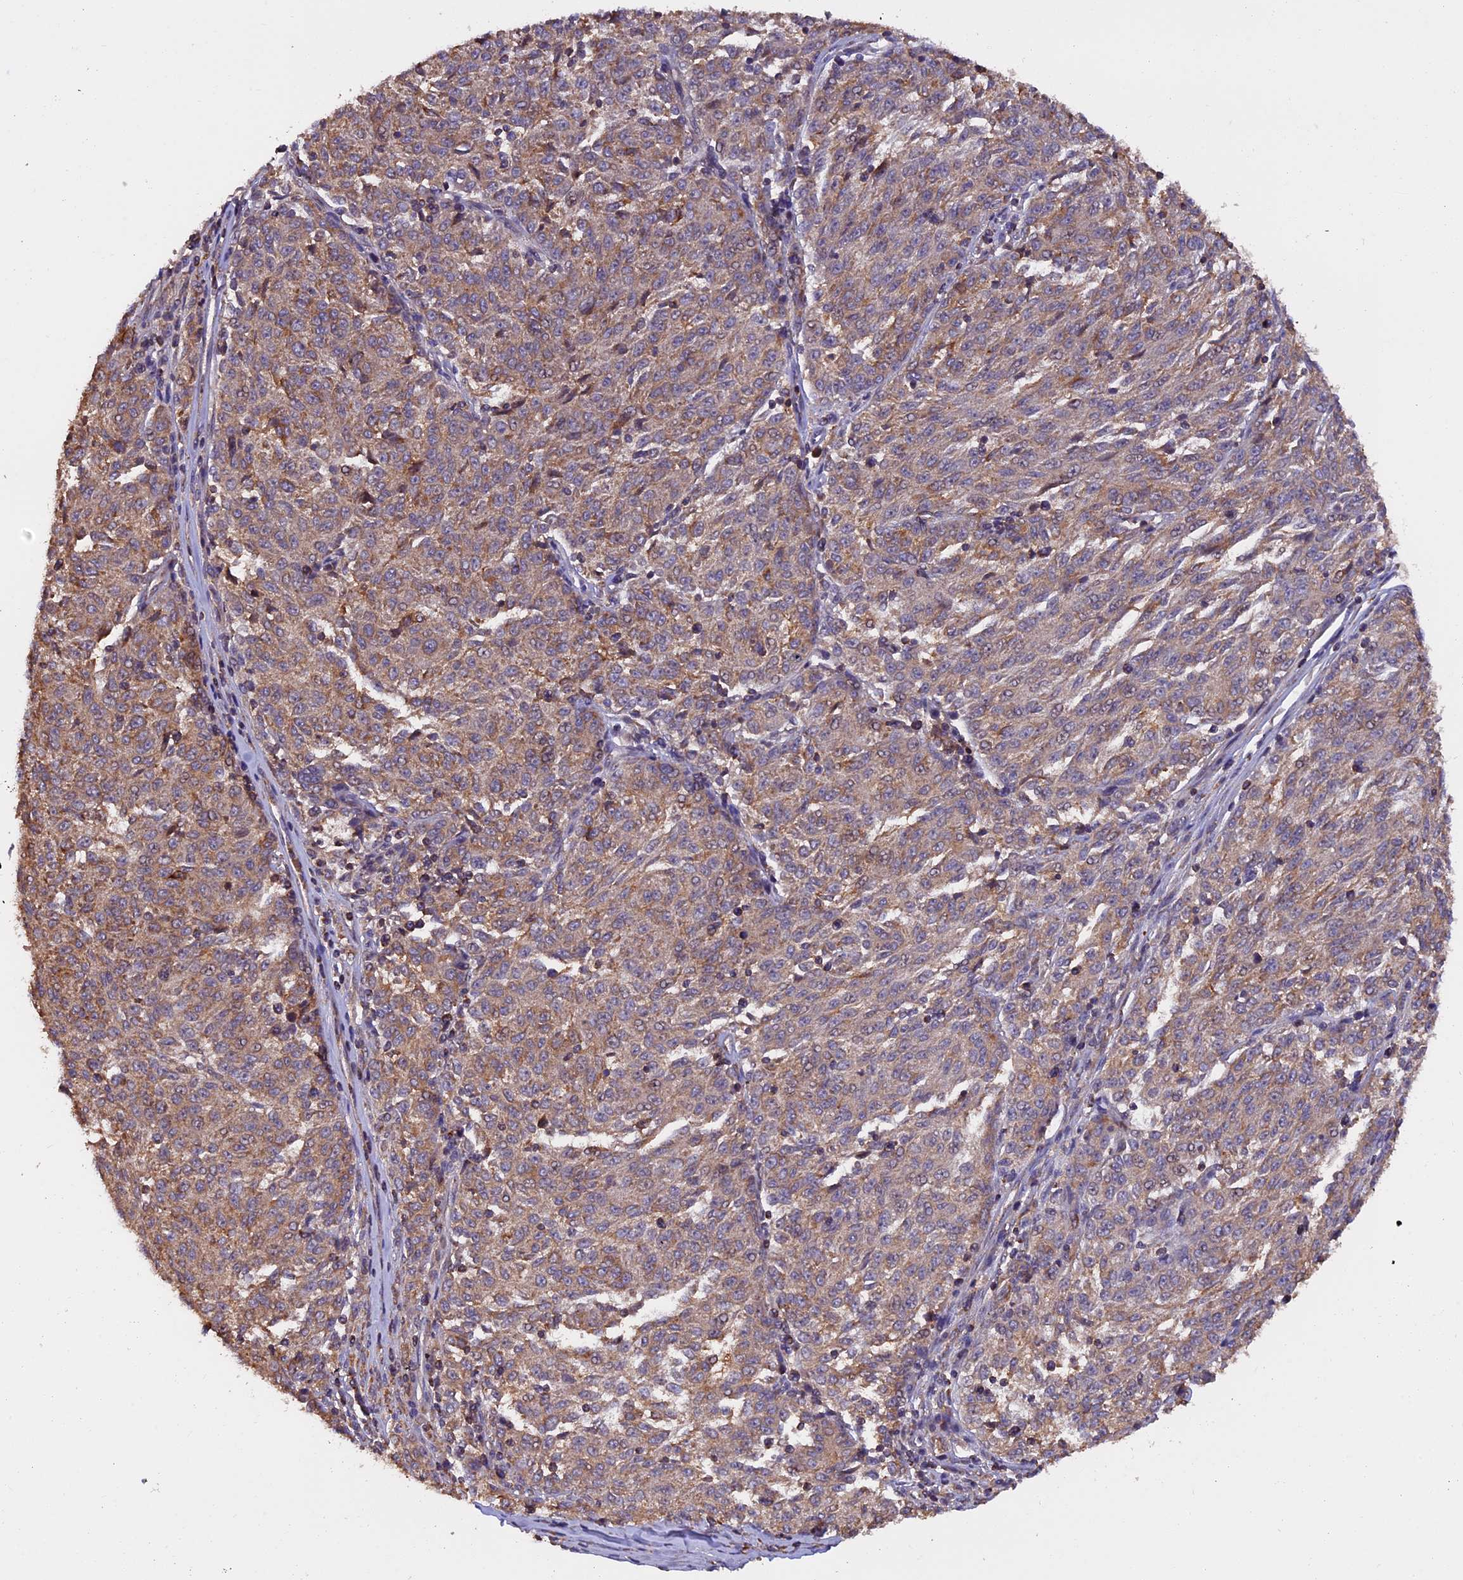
{"staining": {"intensity": "moderate", "quantity": ">75%", "location": "cytoplasmic/membranous"}, "tissue": "melanoma", "cell_type": "Tumor cells", "image_type": "cancer", "snomed": [{"axis": "morphology", "description": "Malignant melanoma, NOS"}, {"axis": "topography", "description": "Skin"}], "caption": "Immunohistochemistry (IHC) of malignant melanoma reveals medium levels of moderate cytoplasmic/membranous staining in approximately >75% of tumor cells.", "gene": "PKD2L2", "patient": {"sex": "female", "age": 72}}